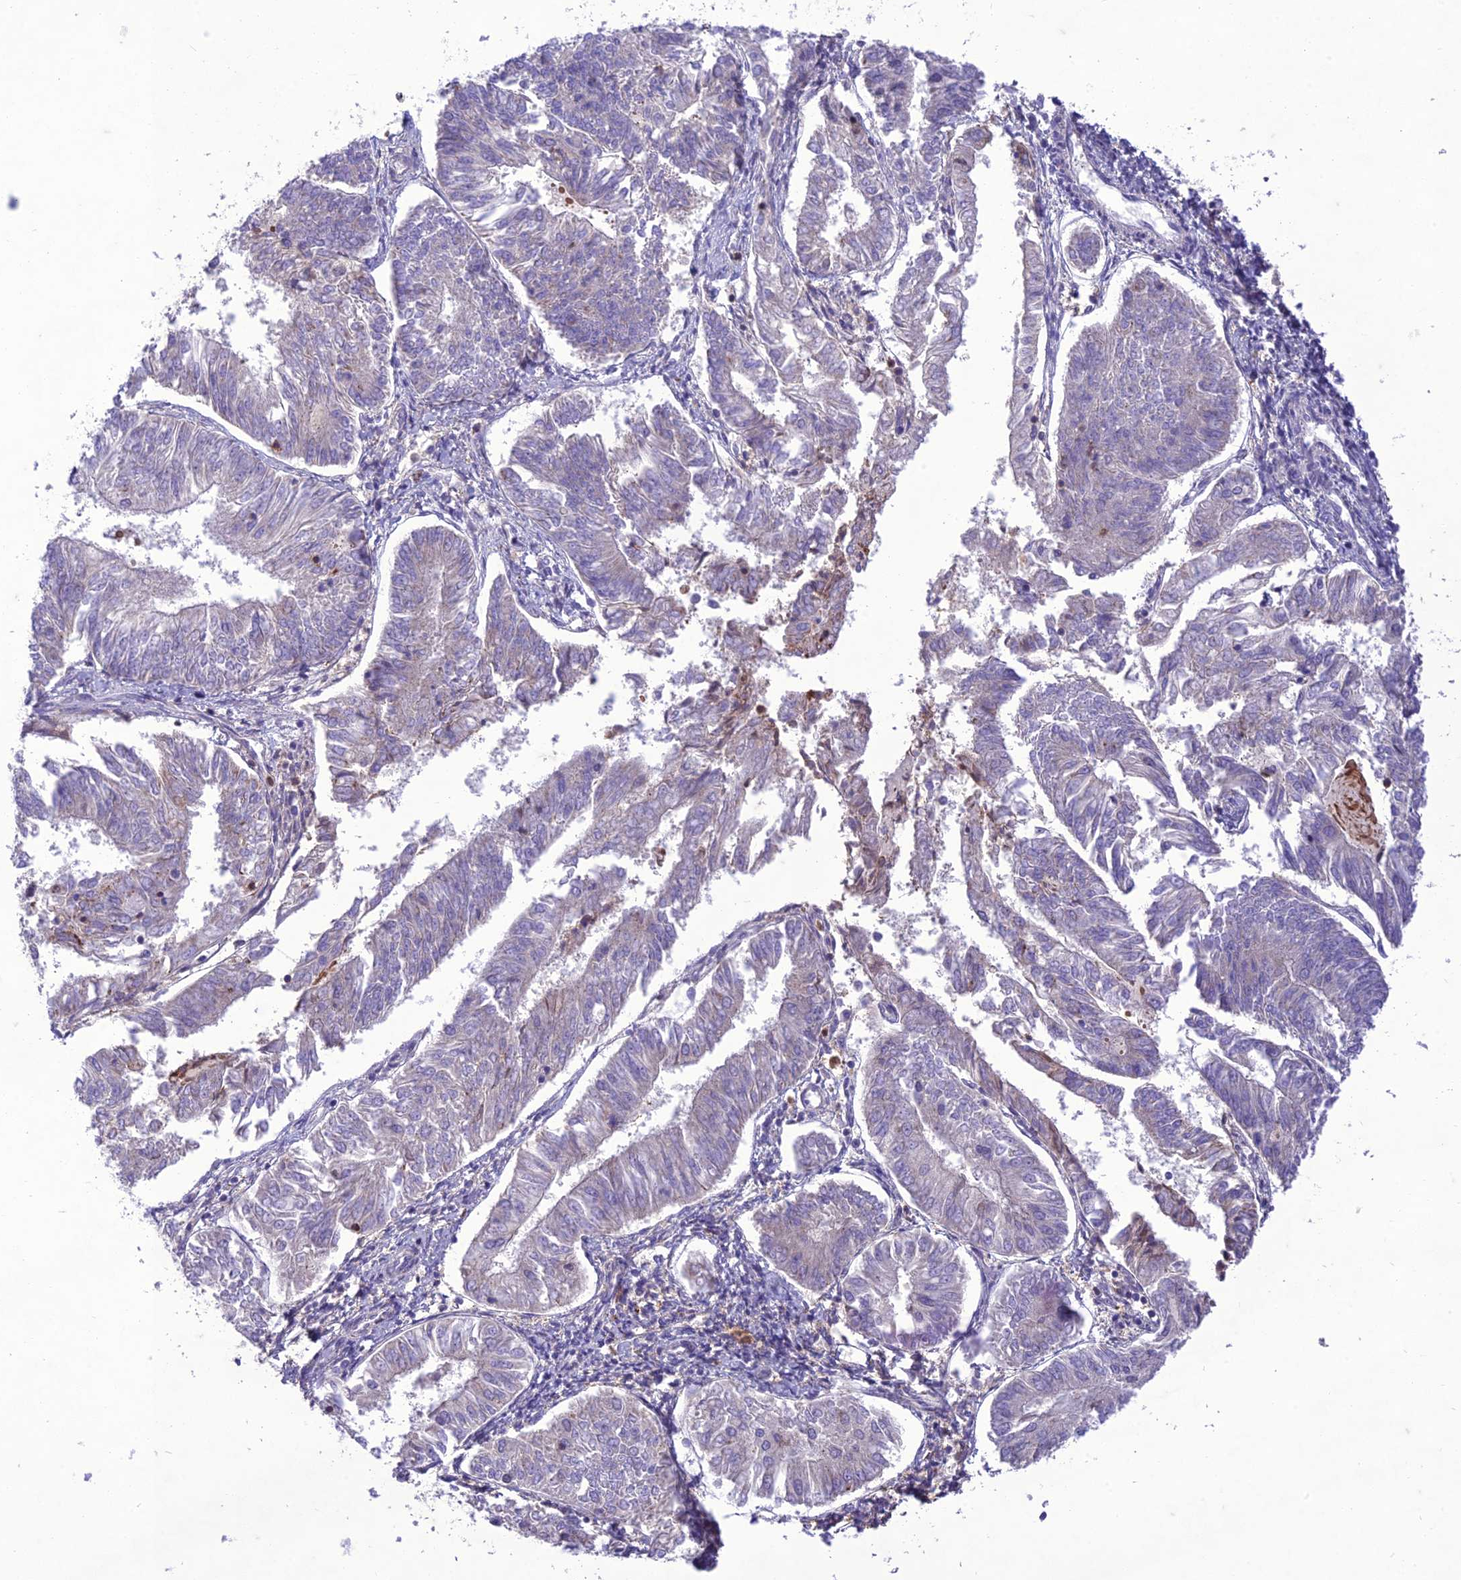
{"staining": {"intensity": "negative", "quantity": "none", "location": "none"}, "tissue": "endometrial cancer", "cell_type": "Tumor cells", "image_type": "cancer", "snomed": [{"axis": "morphology", "description": "Adenocarcinoma, NOS"}, {"axis": "topography", "description": "Endometrium"}], "caption": "There is no significant positivity in tumor cells of endometrial cancer.", "gene": "ITGAE", "patient": {"sex": "female", "age": 58}}